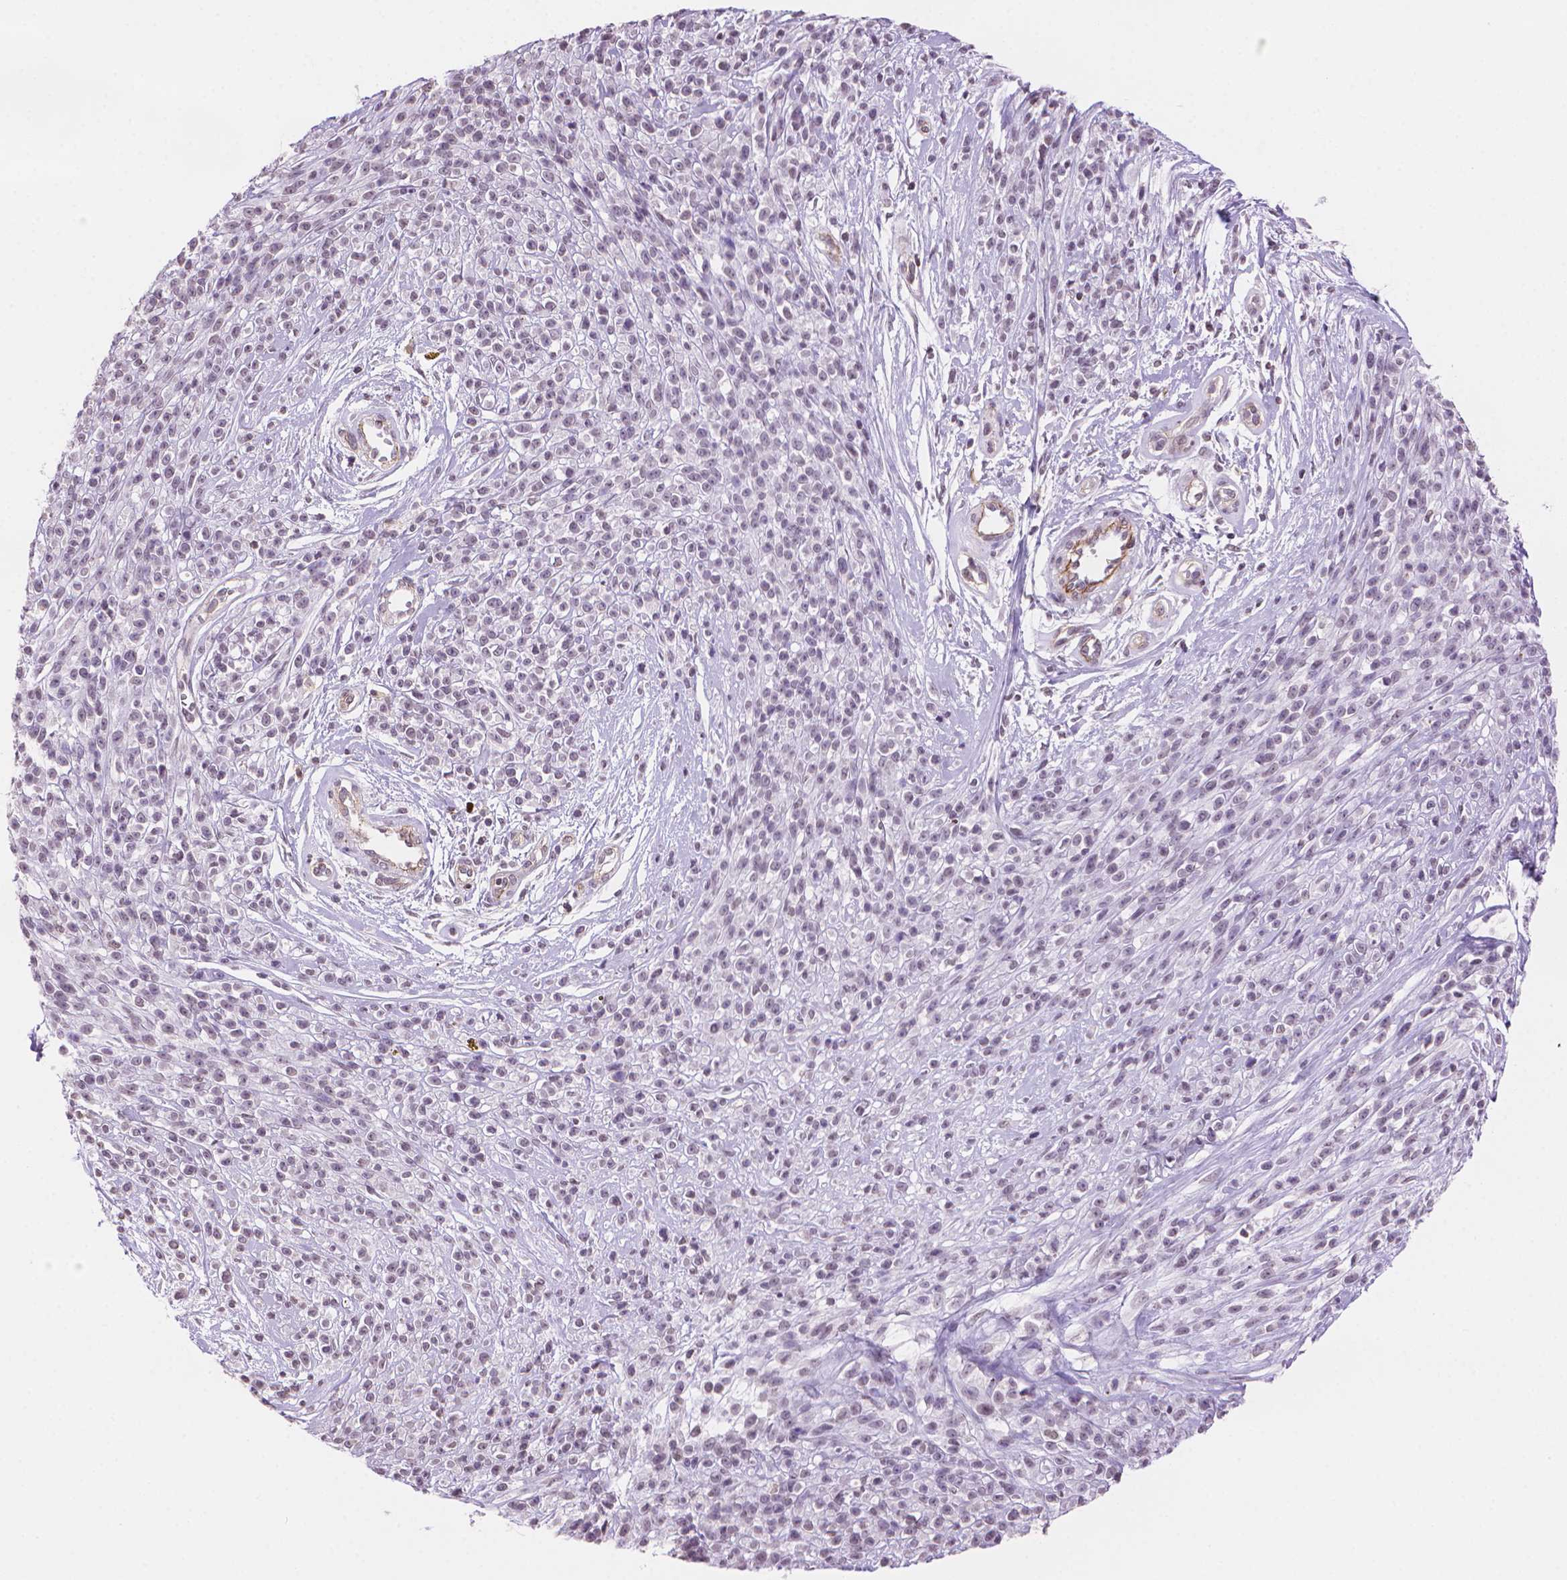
{"staining": {"intensity": "negative", "quantity": "none", "location": "none"}, "tissue": "melanoma", "cell_type": "Tumor cells", "image_type": "cancer", "snomed": [{"axis": "morphology", "description": "Malignant melanoma, NOS"}, {"axis": "topography", "description": "Skin"}, {"axis": "topography", "description": "Skin of trunk"}], "caption": "Human melanoma stained for a protein using immunohistochemistry (IHC) reveals no staining in tumor cells.", "gene": "TMEM184A", "patient": {"sex": "male", "age": 74}}